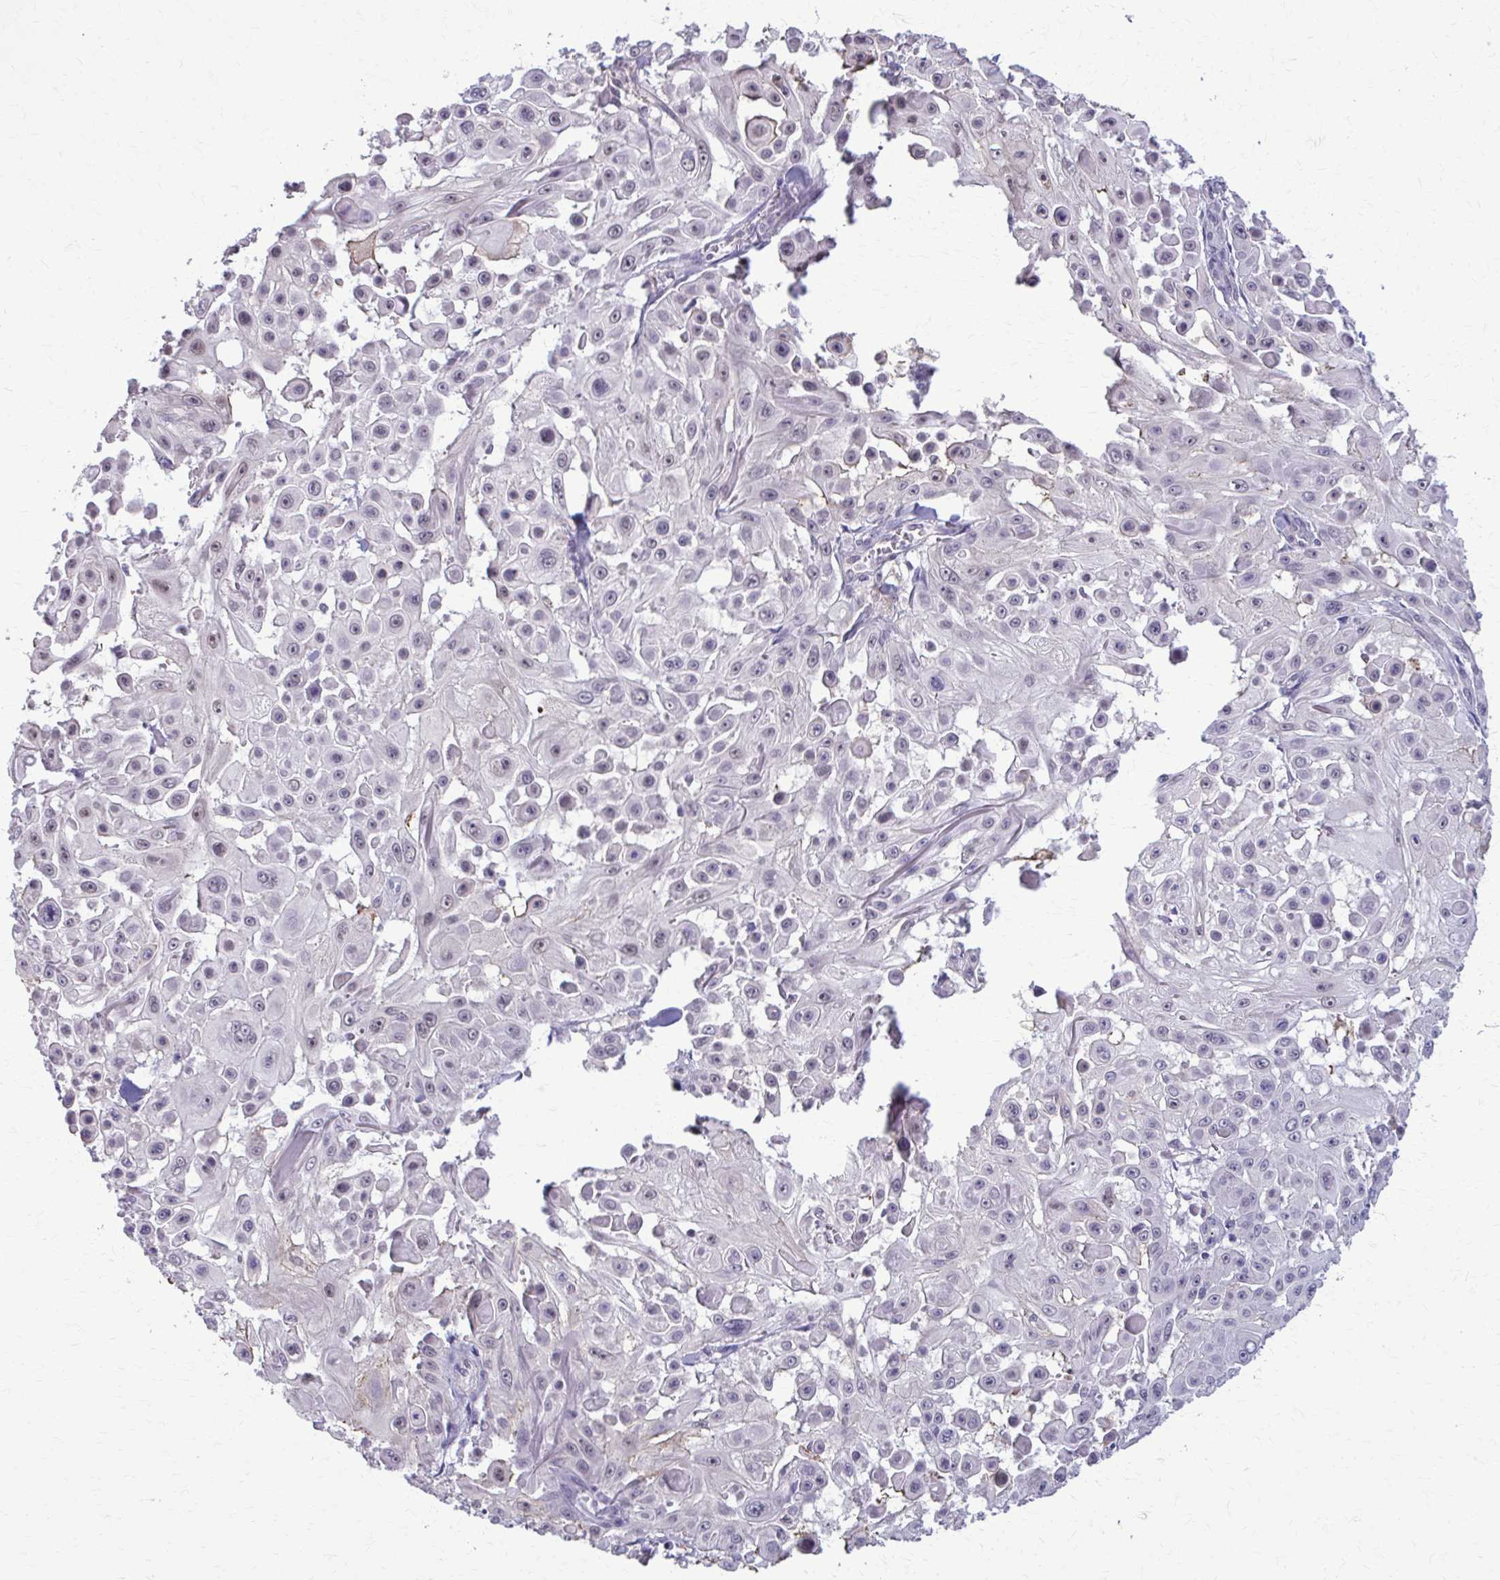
{"staining": {"intensity": "negative", "quantity": "none", "location": "none"}, "tissue": "skin cancer", "cell_type": "Tumor cells", "image_type": "cancer", "snomed": [{"axis": "morphology", "description": "Squamous cell carcinoma, NOS"}, {"axis": "topography", "description": "Skin"}], "caption": "Skin squamous cell carcinoma stained for a protein using immunohistochemistry shows no expression tumor cells.", "gene": "NUMBL", "patient": {"sex": "male", "age": 91}}